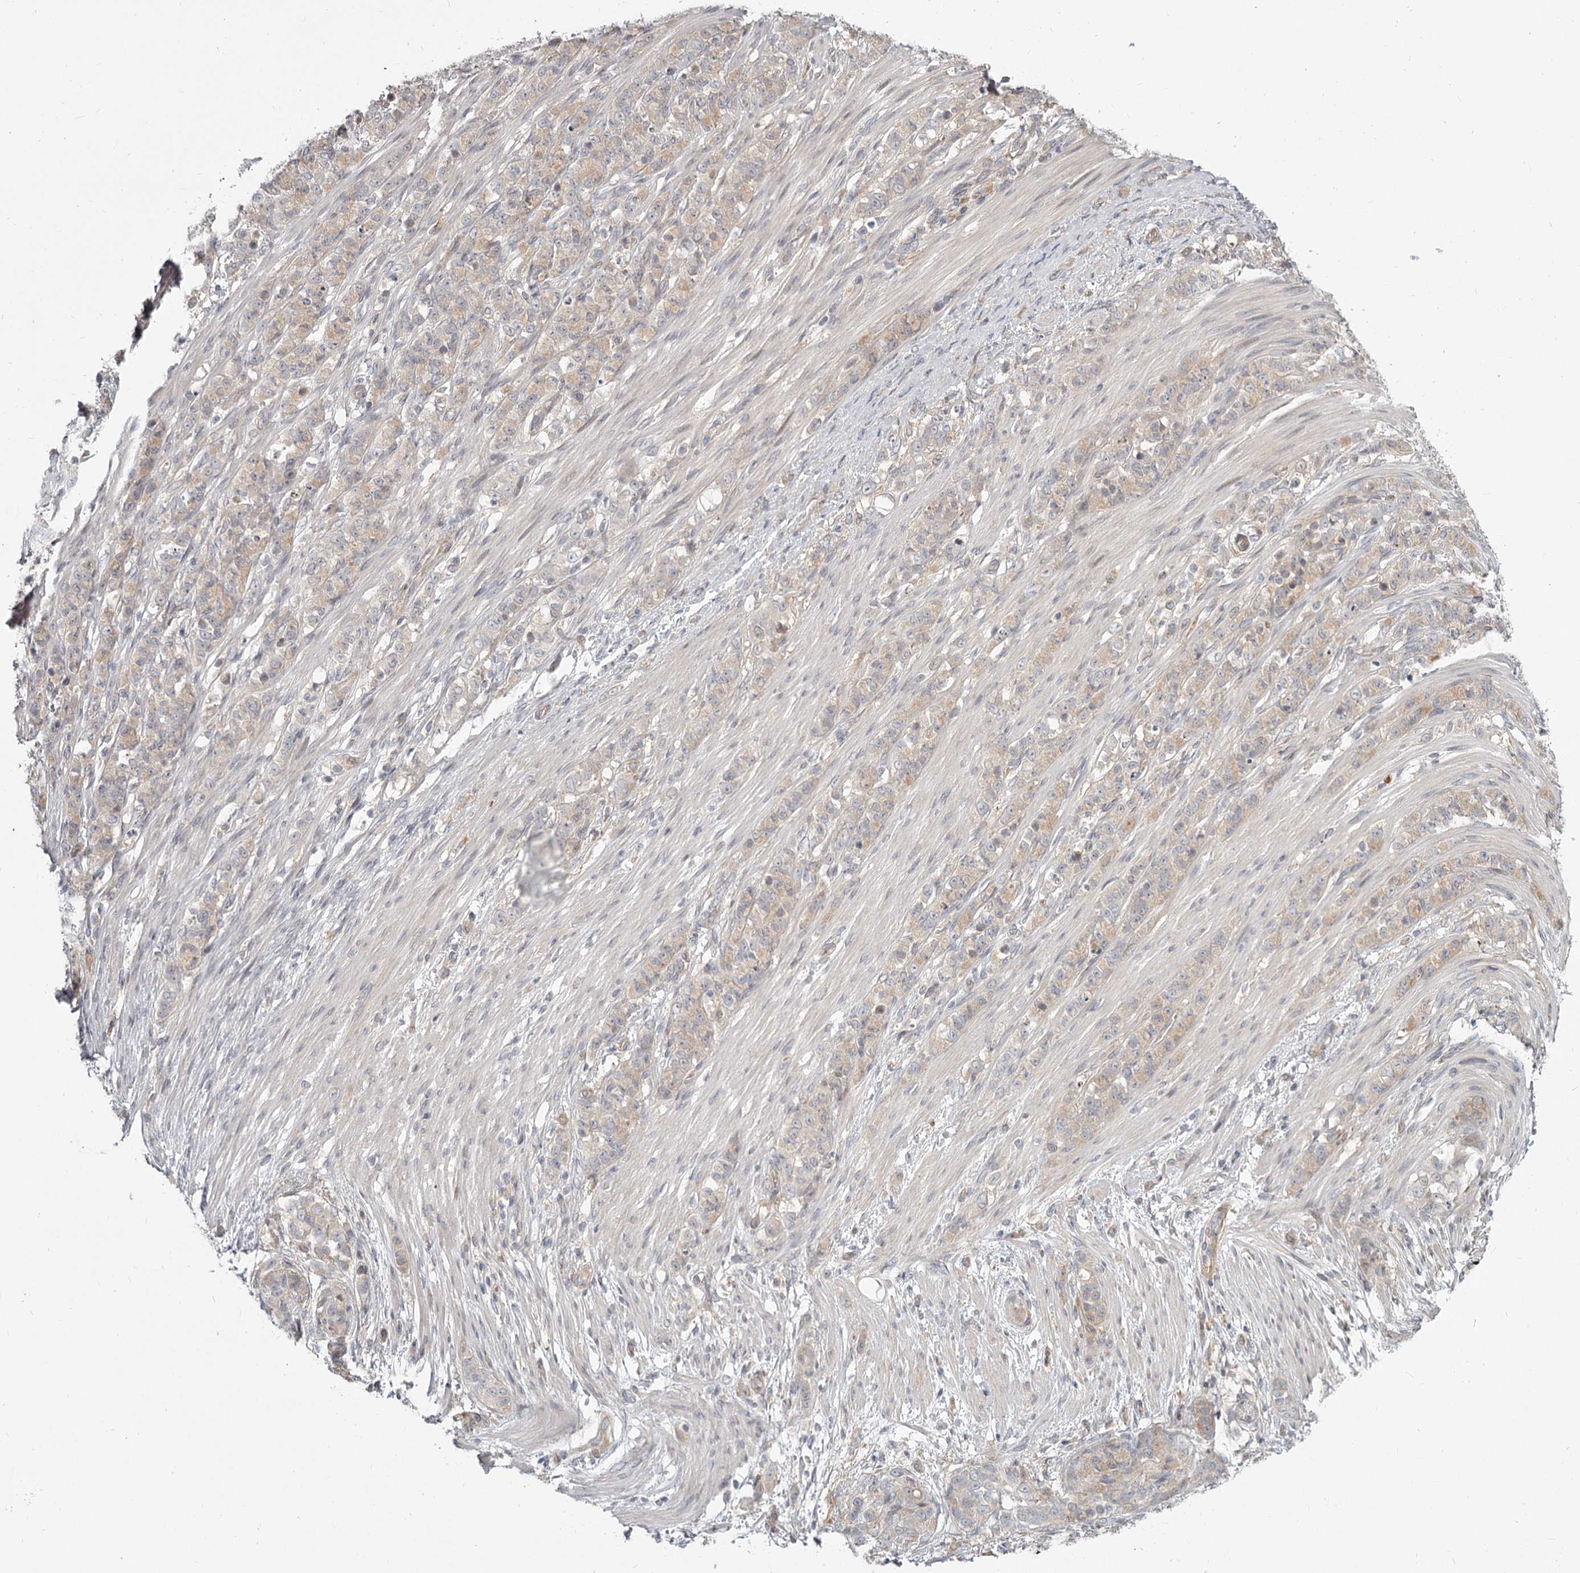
{"staining": {"intensity": "weak", "quantity": "<25%", "location": "cytoplasmic/membranous"}, "tissue": "stomach cancer", "cell_type": "Tumor cells", "image_type": "cancer", "snomed": [{"axis": "morphology", "description": "Adenocarcinoma, NOS"}, {"axis": "topography", "description": "Stomach"}], "caption": "This is an immunohistochemistry photomicrograph of stomach adenocarcinoma. There is no staining in tumor cells.", "gene": "CCNG2", "patient": {"sex": "female", "age": 79}}